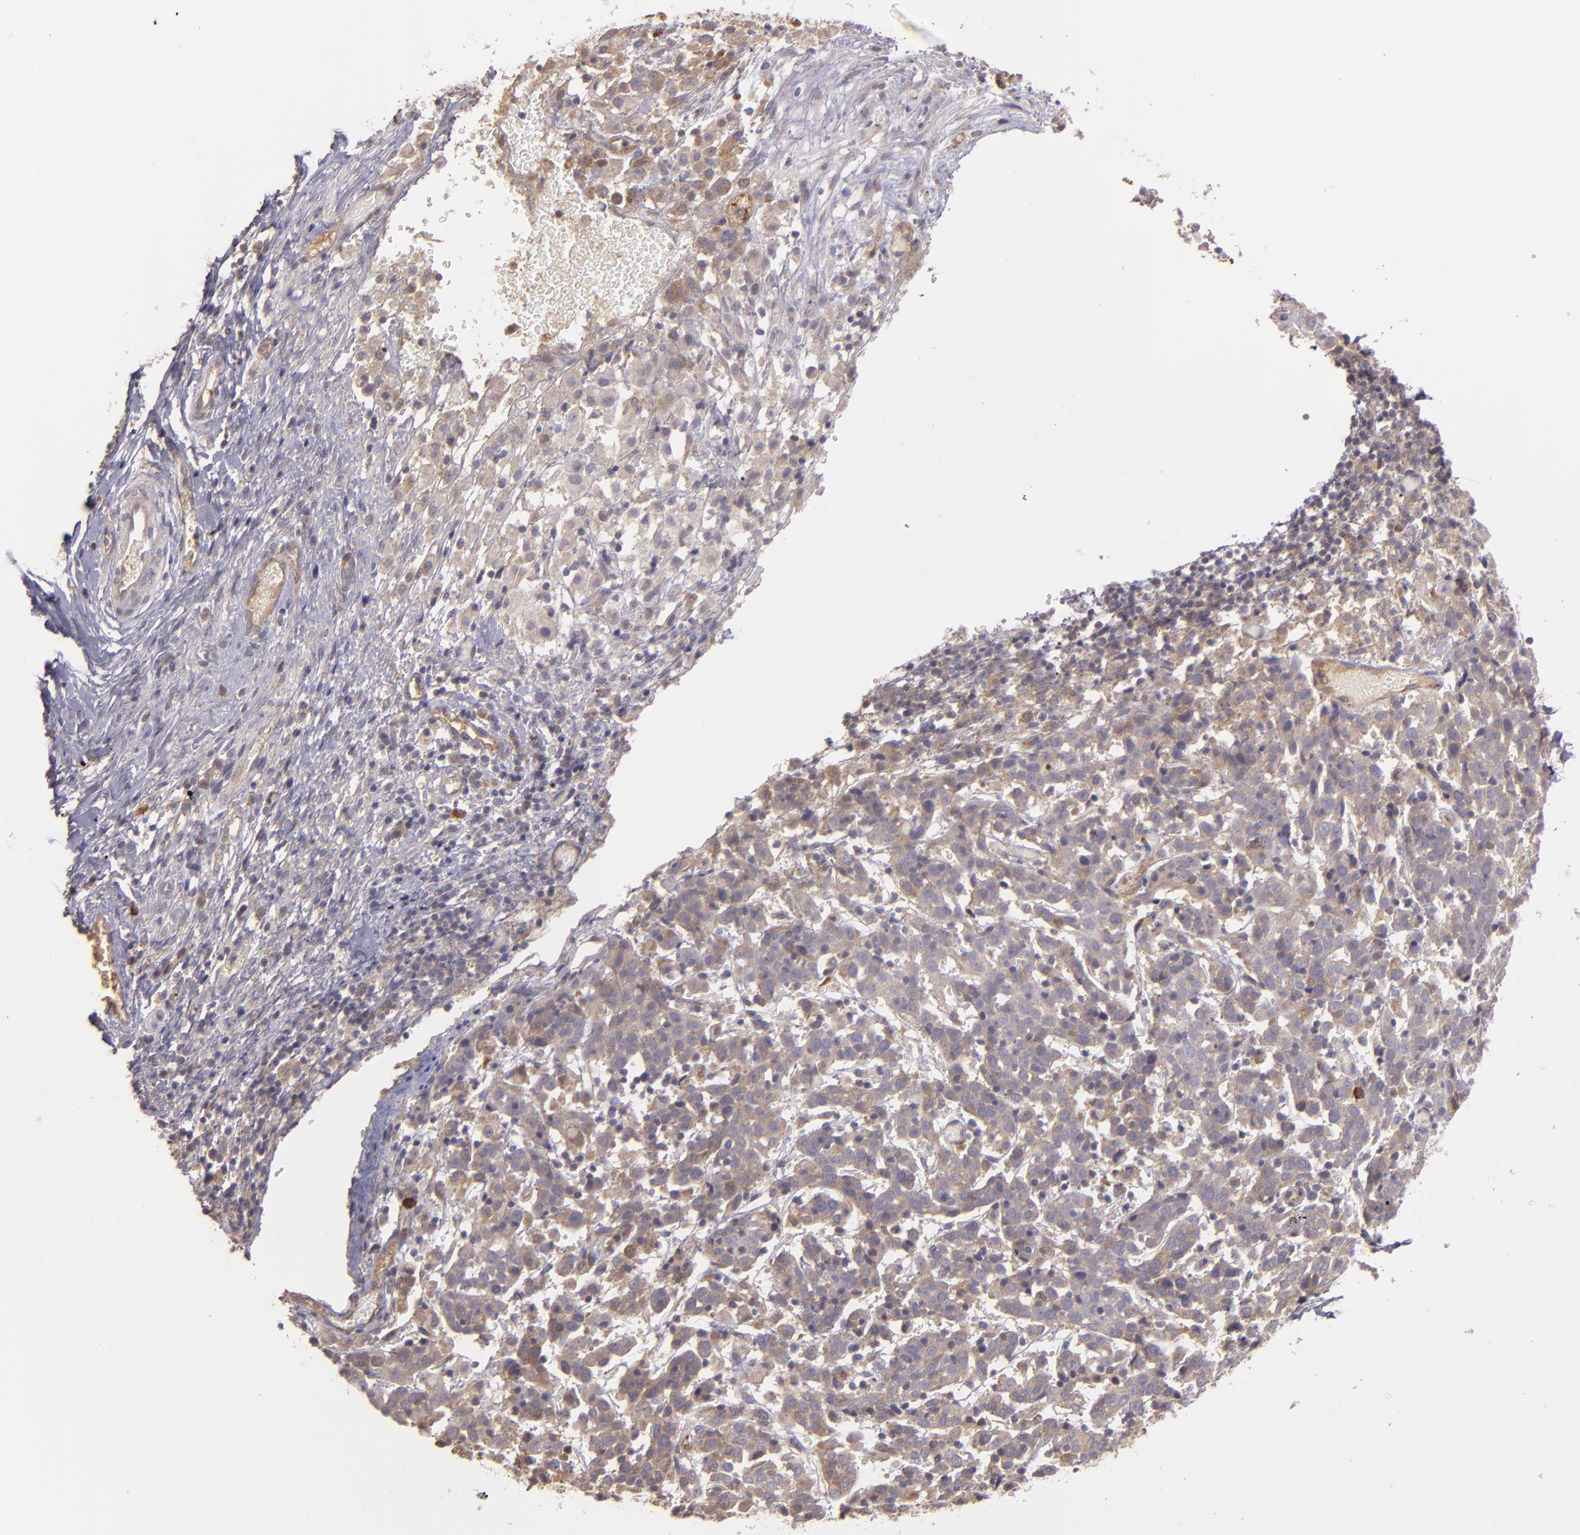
{"staining": {"intensity": "moderate", "quantity": ">75%", "location": "cytoplasmic/membranous"}, "tissue": "cervical cancer", "cell_type": "Tumor cells", "image_type": "cancer", "snomed": [{"axis": "morphology", "description": "Normal tissue, NOS"}, {"axis": "morphology", "description": "Squamous cell carcinoma, NOS"}, {"axis": "topography", "description": "Cervix"}], "caption": "The micrograph displays immunohistochemical staining of cervical cancer. There is moderate cytoplasmic/membranous expression is appreciated in approximately >75% of tumor cells.", "gene": "ECE1", "patient": {"sex": "female", "age": 67}}